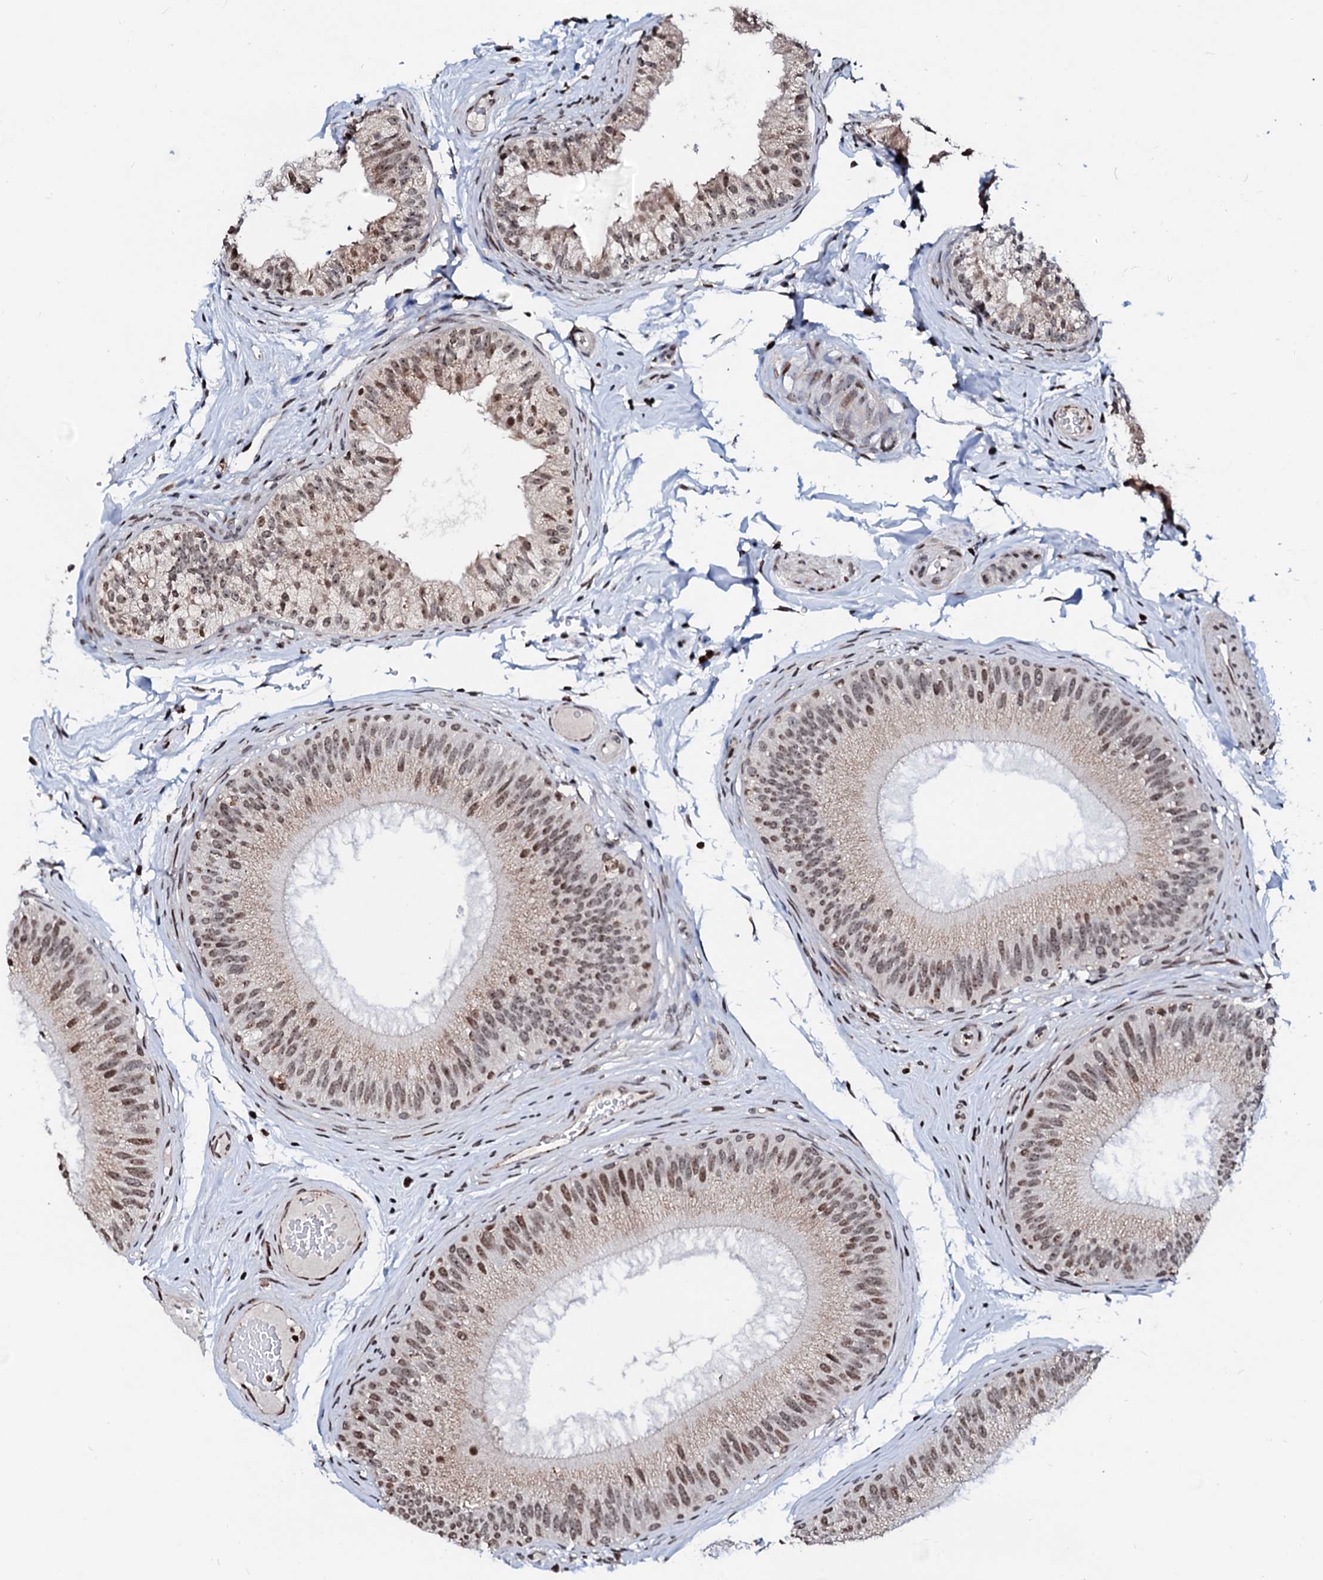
{"staining": {"intensity": "moderate", "quantity": "25%-75%", "location": "nuclear"}, "tissue": "epididymis", "cell_type": "Glandular cells", "image_type": "normal", "snomed": [{"axis": "morphology", "description": "Normal tissue, NOS"}, {"axis": "topography", "description": "Epididymis"}], "caption": "Glandular cells display medium levels of moderate nuclear expression in approximately 25%-75% of cells in benign human epididymis. The staining was performed using DAB (3,3'-diaminobenzidine), with brown indicating positive protein expression. Nuclei are stained blue with hematoxylin.", "gene": "LSM11", "patient": {"sex": "male", "age": 45}}